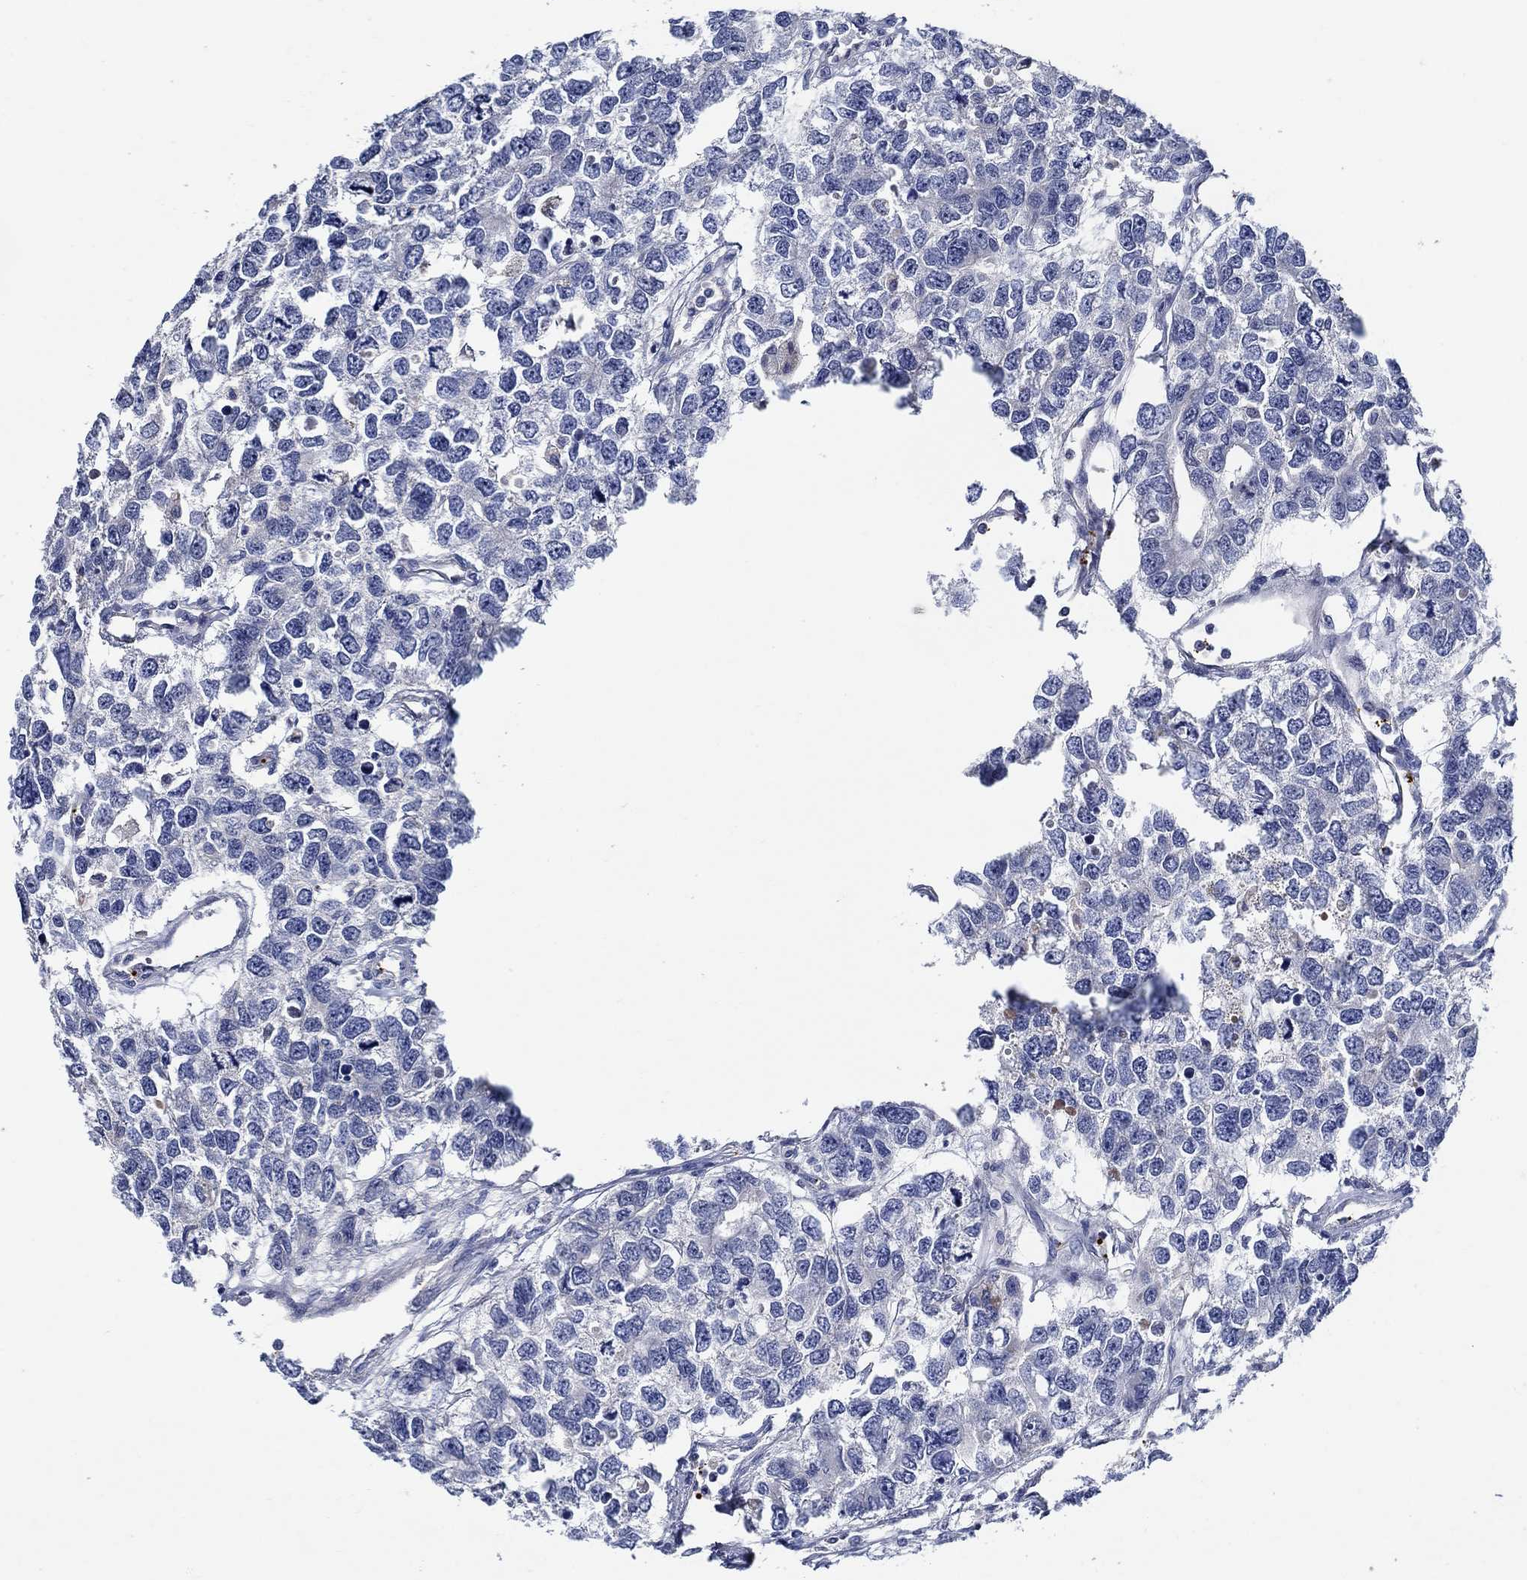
{"staining": {"intensity": "negative", "quantity": "none", "location": "none"}, "tissue": "testis cancer", "cell_type": "Tumor cells", "image_type": "cancer", "snomed": [{"axis": "morphology", "description": "Seminoma, NOS"}, {"axis": "topography", "description": "Testis"}], "caption": "Tumor cells are negative for protein expression in human testis cancer.", "gene": "ALOX12", "patient": {"sex": "male", "age": 52}}